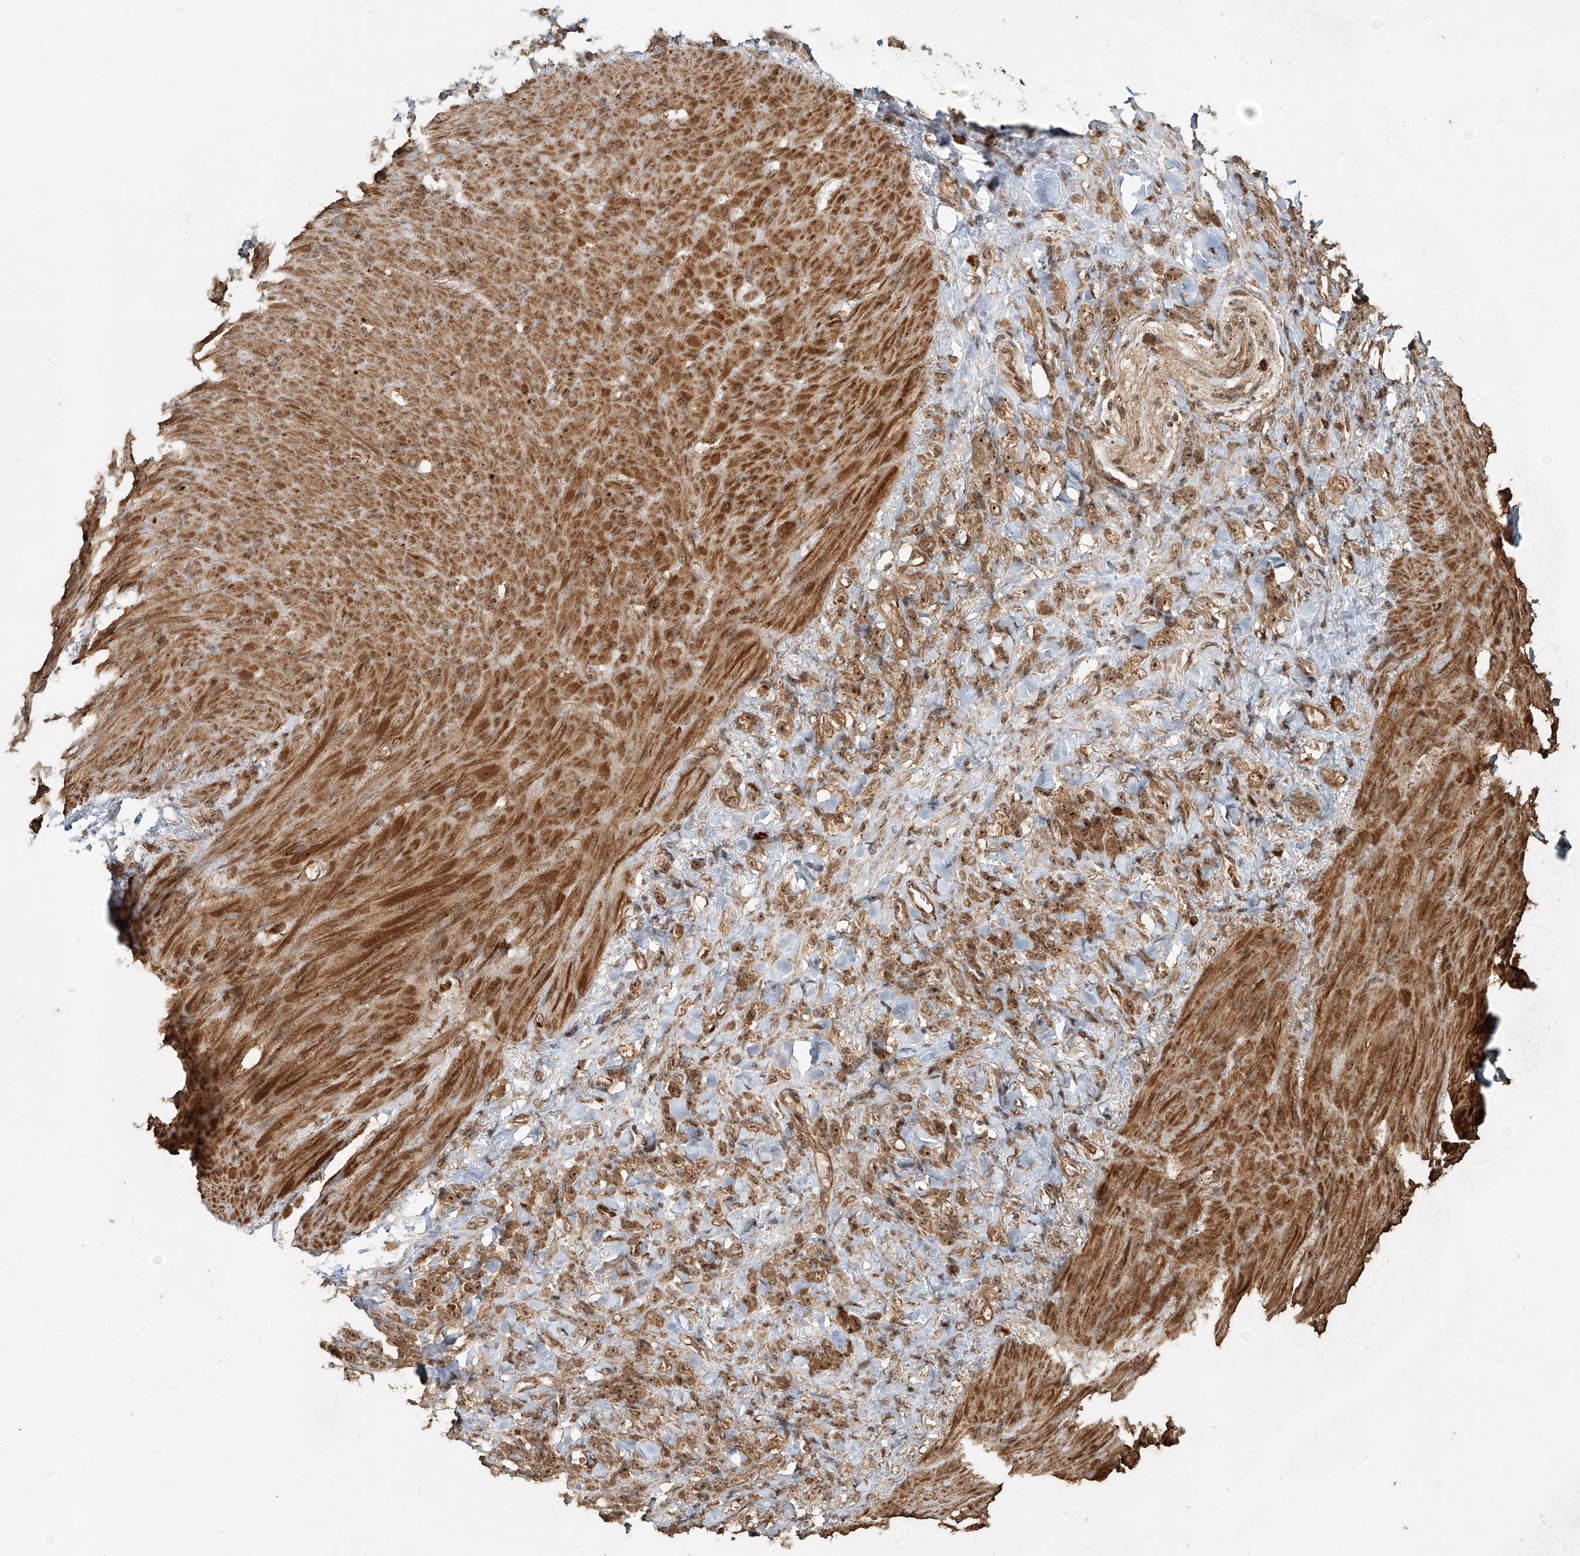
{"staining": {"intensity": "moderate", "quantity": ">75%", "location": "cytoplasmic/membranous,nuclear"}, "tissue": "stomach cancer", "cell_type": "Tumor cells", "image_type": "cancer", "snomed": [{"axis": "morphology", "description": "Normal tissue, NOS"}, {"axis": "morphology", "description": "Adenocarcinoma, NOS"}, {"axis": "topography", "description": "Stomach"}], "caption": "Brown immunohistochemical staining in stomach adenocarcinoma reveals moderate cytoplasmic/membranous and nuclear staining in about >75% of tumor cells. Using DAB (3,3'-diaminobenzidine) (brown) and hematoxylin (blue) stains, captured at high magnification using brightfield microscopy.", "gene": "ZNF660", "patient": {"sex": "male", "age": 82}}